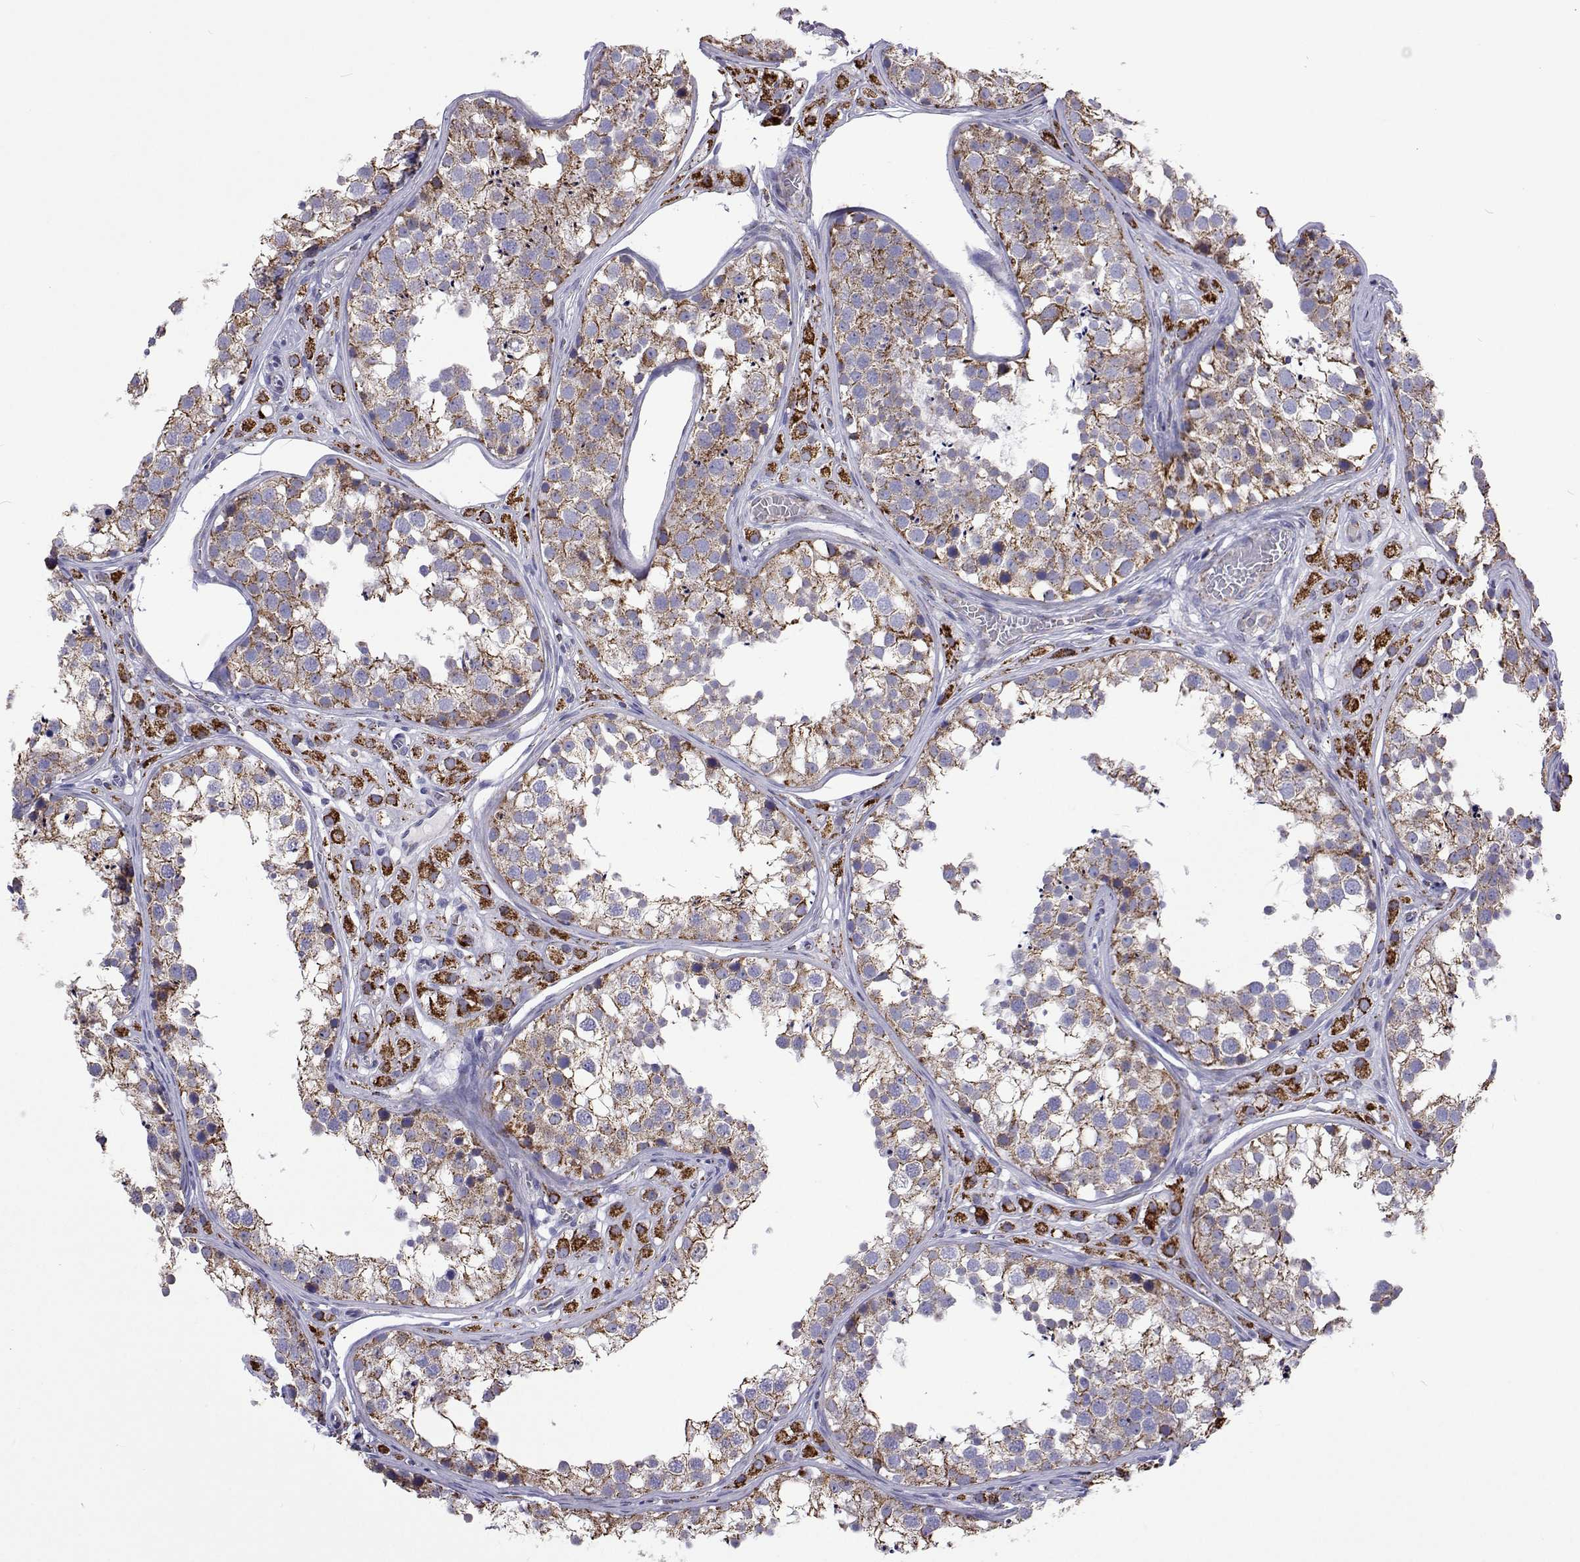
{"staining": {"intensity": "strong", "quantity": "25%-75%", "location": "cytoplasmic/membranous"}, "tissue": "testis", "cell_type": "Cells in seminiferous ducts", "image_type": "normal", "snomed": [{"axis": "morphology", "description": "Normal tissue, NOS"}, {"axis": "topography", "description": "Testis"}], "caption": "Normal testis exhibits strong cytoplasmic/membranous positivity in approximately 25%-75% of cells in seminiferous ducts.", "gene": "MCCC2", "patient": {"sex": "male", "age": 13}}